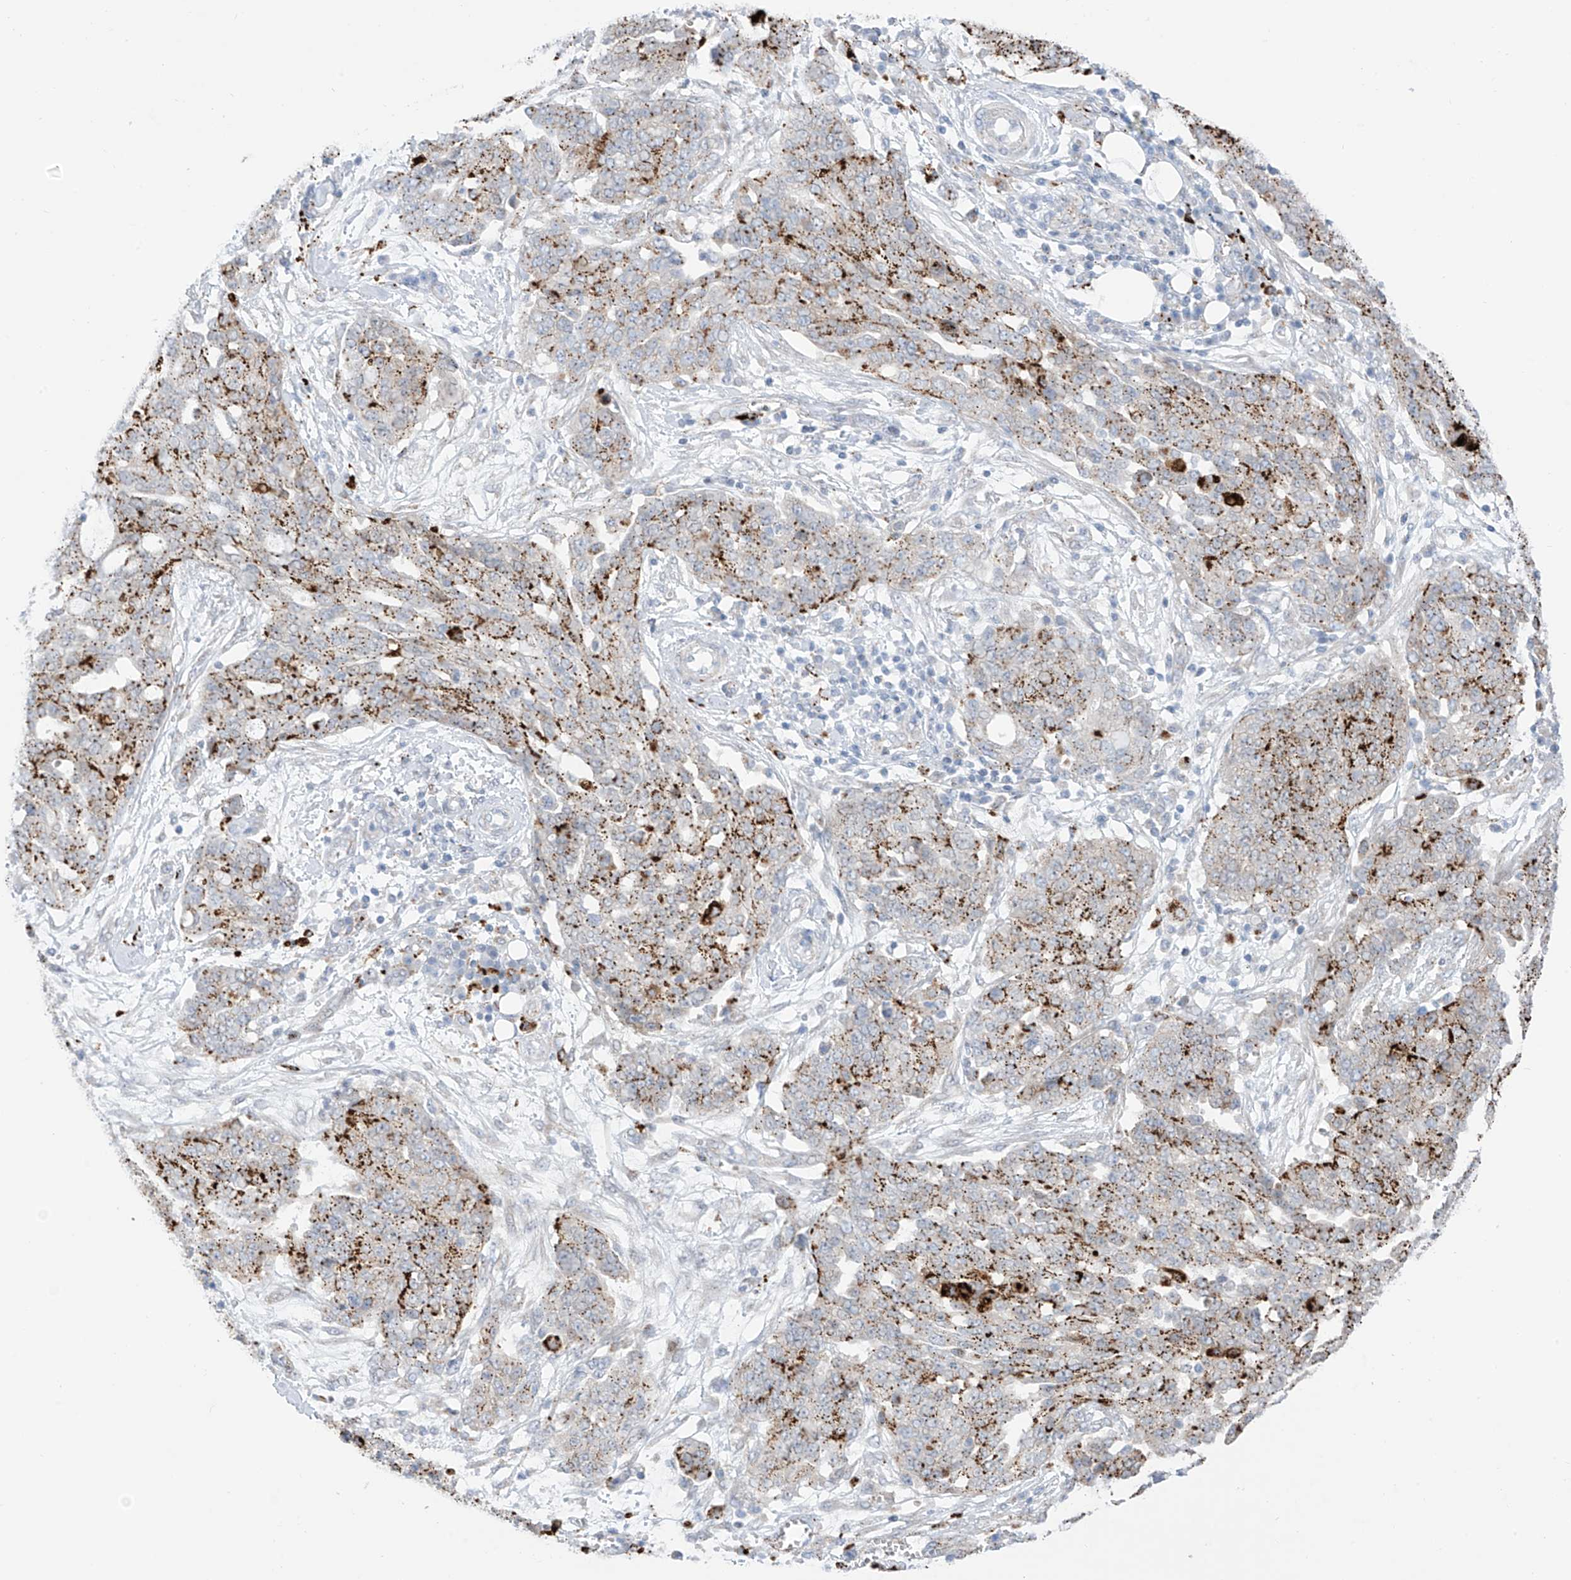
{"staining": {"intensity": "moderate", "quantity": ">75%", "location": "cytoplasmic/membranous"}, "tissue": "ovarian cancer", "cell_type": "Tumor cells", "image_type": "cancer", "snomed": [{"axis": "morphology", "description": "Cystadenocarcinoma, serous, NOS"}, {"axis": "topography", "description": "Soft tissue"}, {"axis": "topography", "description": "Ovary"}], "caption": "The image demonstrates immunohistochemical staining of serous cystadenocarcinoma (ovarian). There is moderate cytoplasmic/membranous staining is appreciated in approximately >75% of tumor cells.", "gene": "PSPH", "patient": {"sex": "female", "age": 57}}